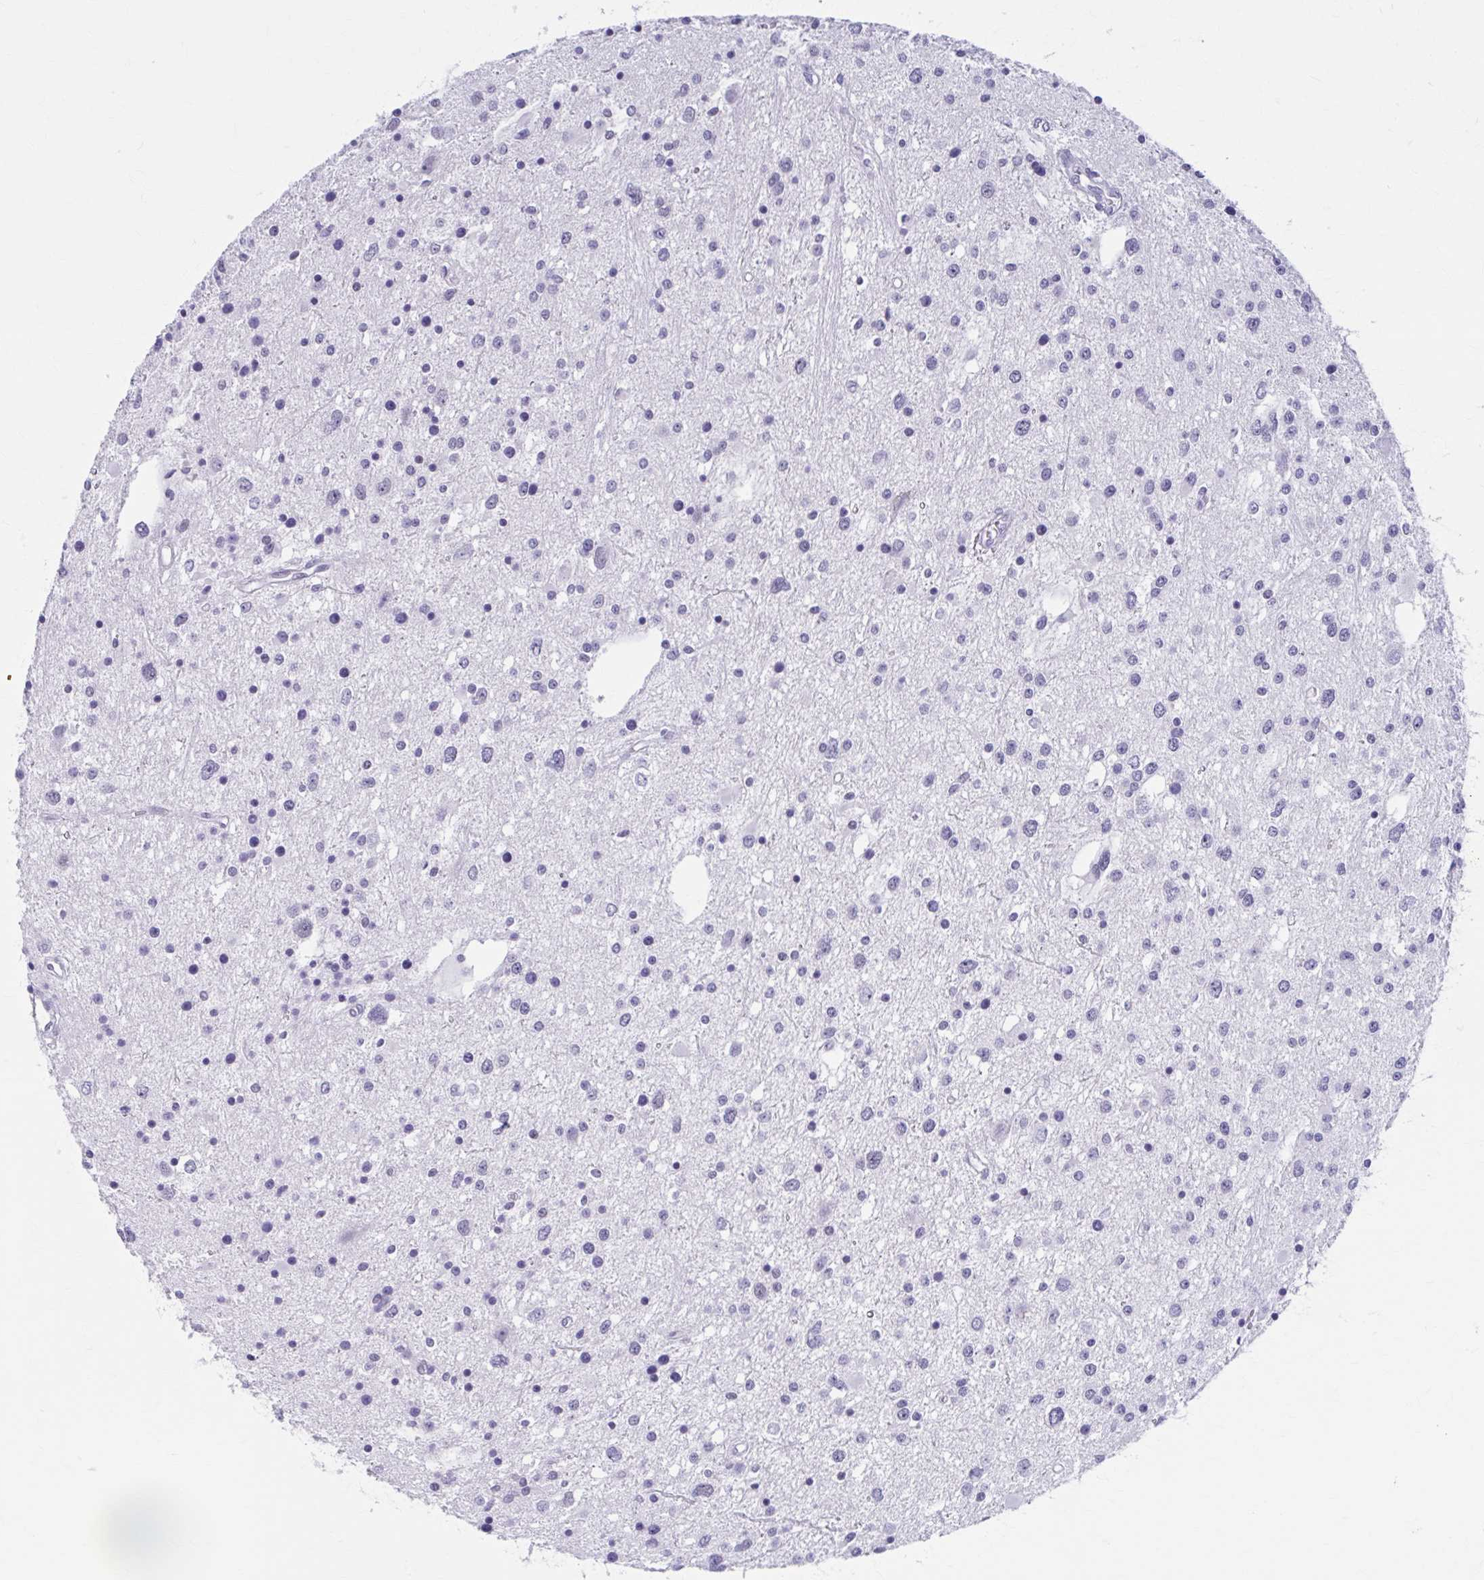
{"staining": {"intensity": "negative", "quantity": "none", "location": "none"}, "tissue": "glioma", "cell_type": "Tumor cells", "image_type": "cancer", "snomed": [{"axis": "morphology", "description": "Glioma, malignant, High grade"}, {"axis": "topography", "description": "Brain"}], "caption": "Immunohistochemistry (IHC) micrograph of malignant glioma (high-grade) stained for a protein (brown), which demonstrates no positivity in tumor cells.", "gene": "CCDC105", "patient": {"sex": "male", "age": 54}}